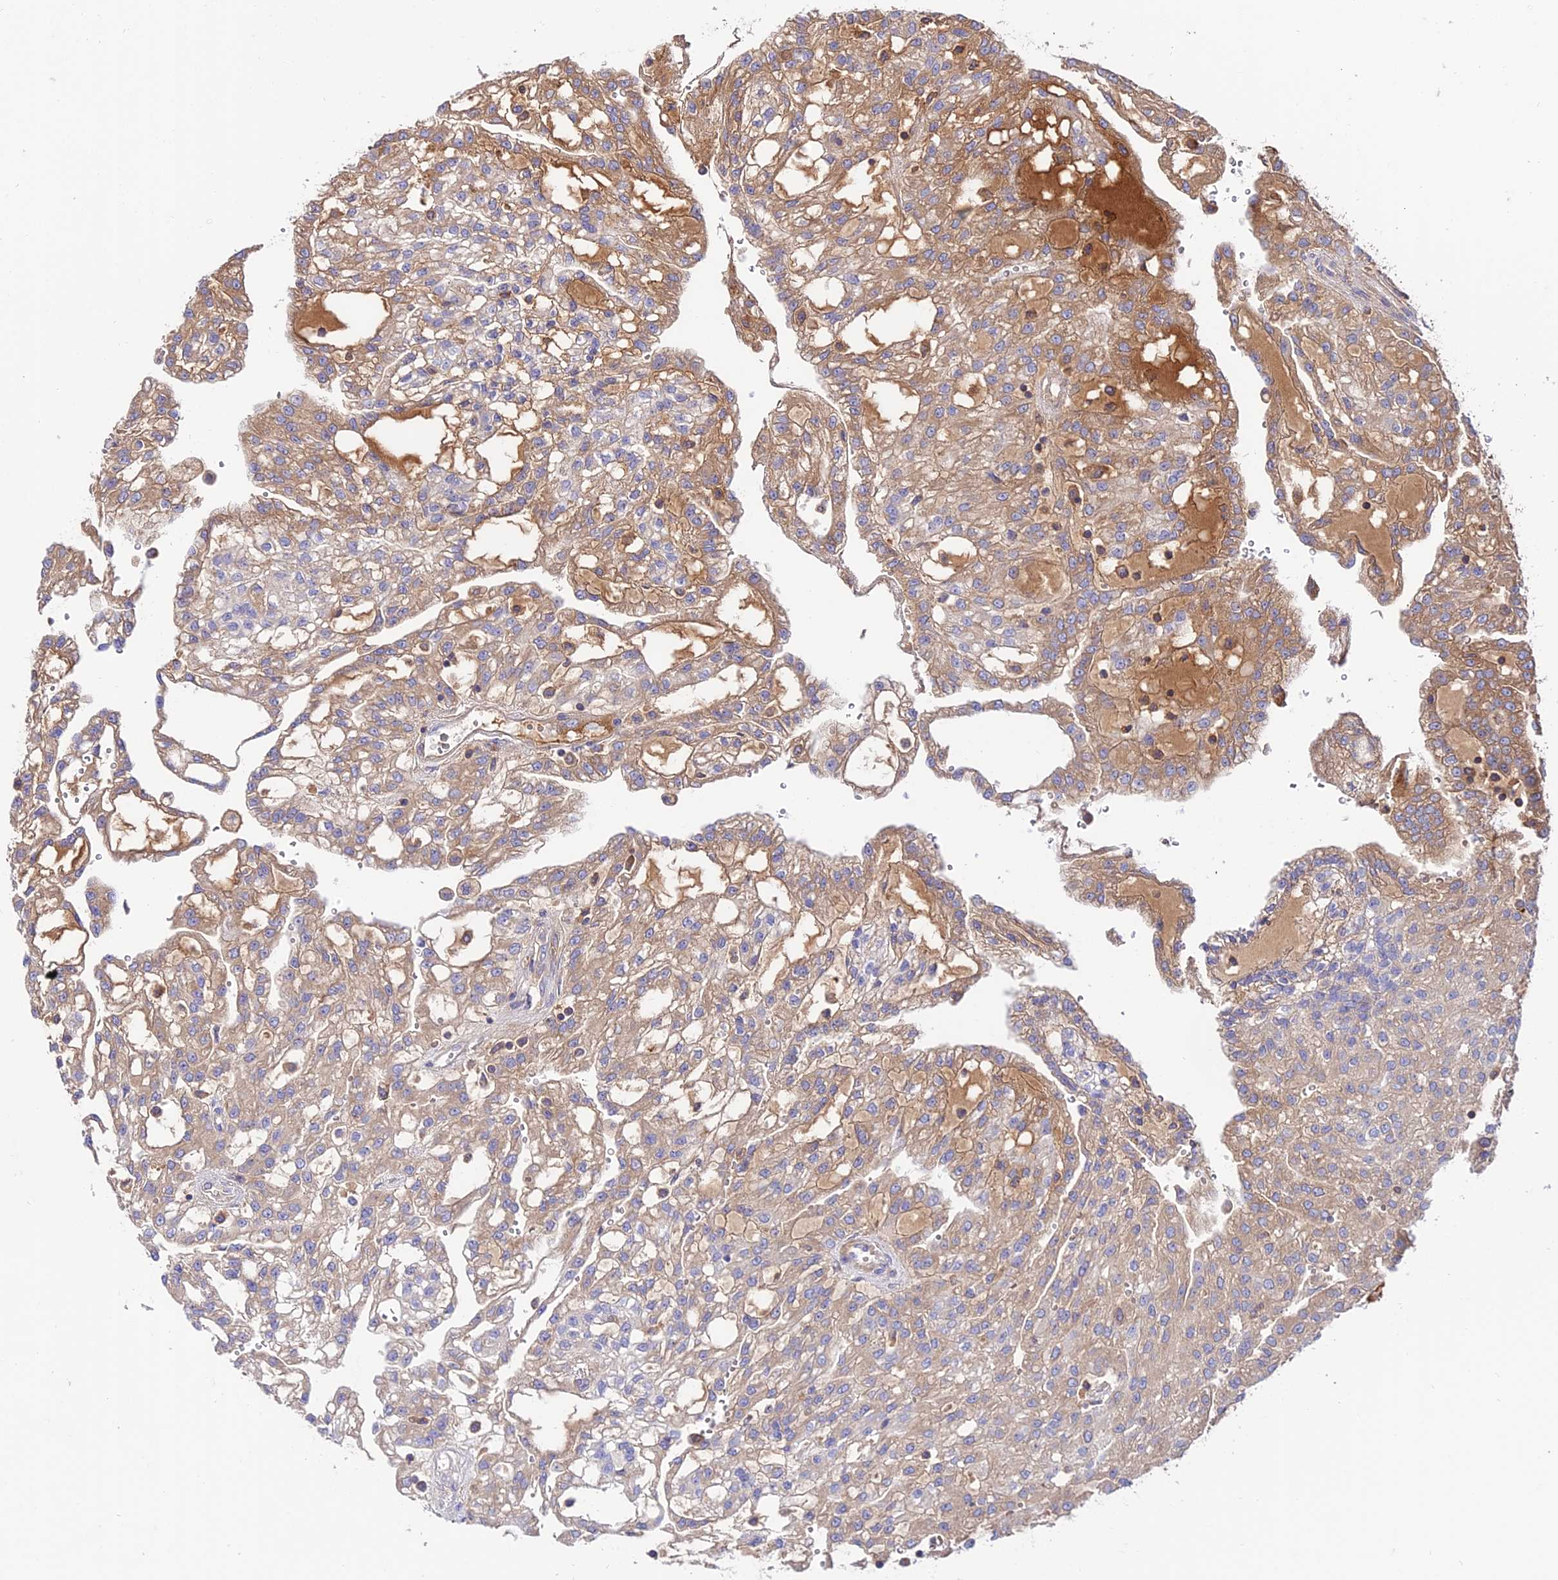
{"staining": {"intensity": "moderate", "quantity": "25%-75%", "location": "cytoplasmic/membranous"}, "tissue": "renal cancer", "cell_type": "Tumor cells", "image_type": "cancer", "snomed": [{"axis": "morphology", "description": "Adenocarcinoma, NOS"}, {"axis": "topography", "description": "Kidney"}], "caption": "Brown immunohistochemical staining in renal cancer (adenocarcinoma) shows moderate cytoplasmic/membranous positivity in approximately 25%-75% of tumor cells. The protein of interest is shown in brown color, while the nuclei are stained blue.", "gene": "PYM1", "patient": {"sex": "male", "age": 63}}